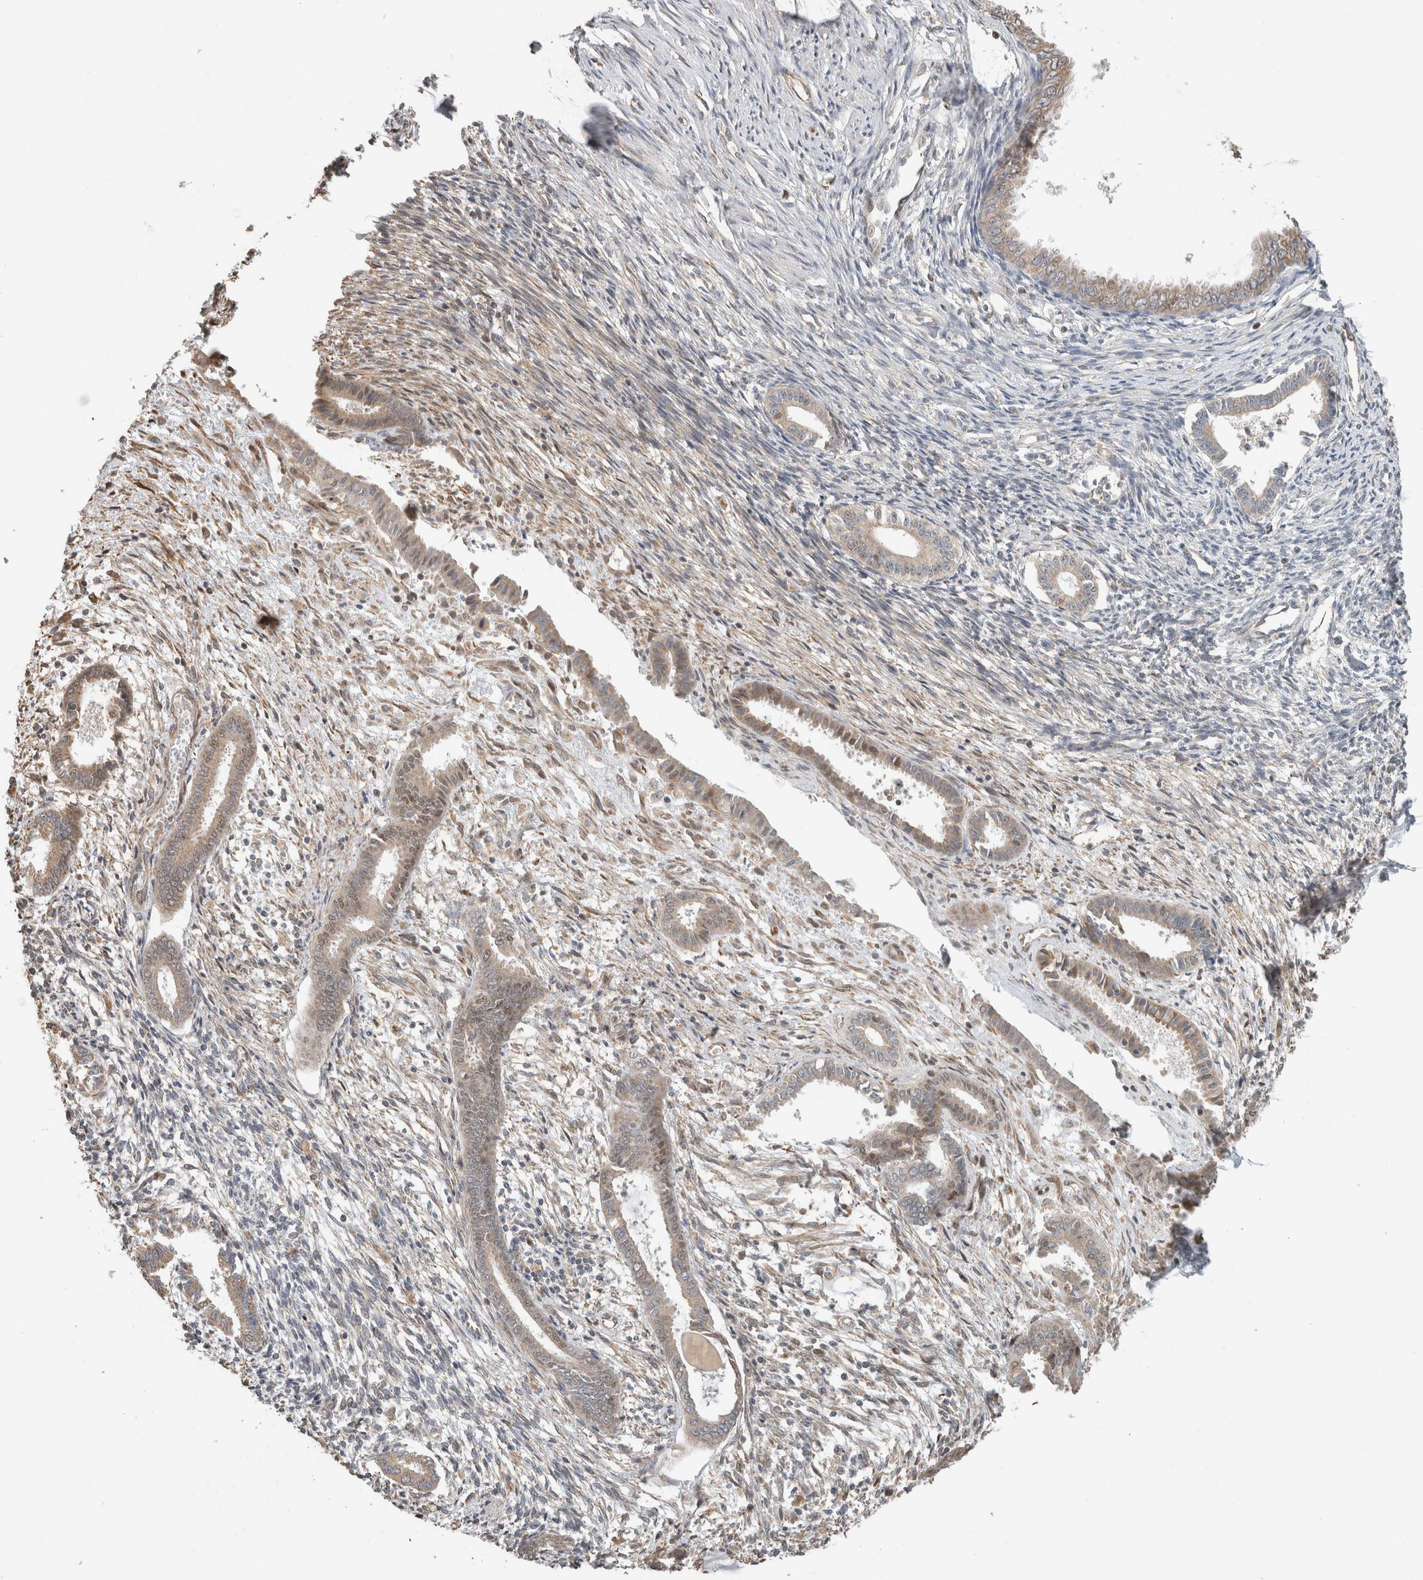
{"staining": {"intensity": "weak", "quantity": "<25%", "location": "cytoplasmic/membranous"}, "tissue": "endometrium", "cell_type": "Cells in endometrial stroma", "image_type": "normal", "snomed": [{"axis": "morphology", "description": "Normal tissue, NOS"}, {"axis": "topography", "description": "Endometrium"}], "caption": "This is an immunohistochemistry histopathology image of normal human endometrium. There is no staining in cells in endometrial stroma.", "gene": "GINS4", "patient": {"sex": "female", "age": 56}}